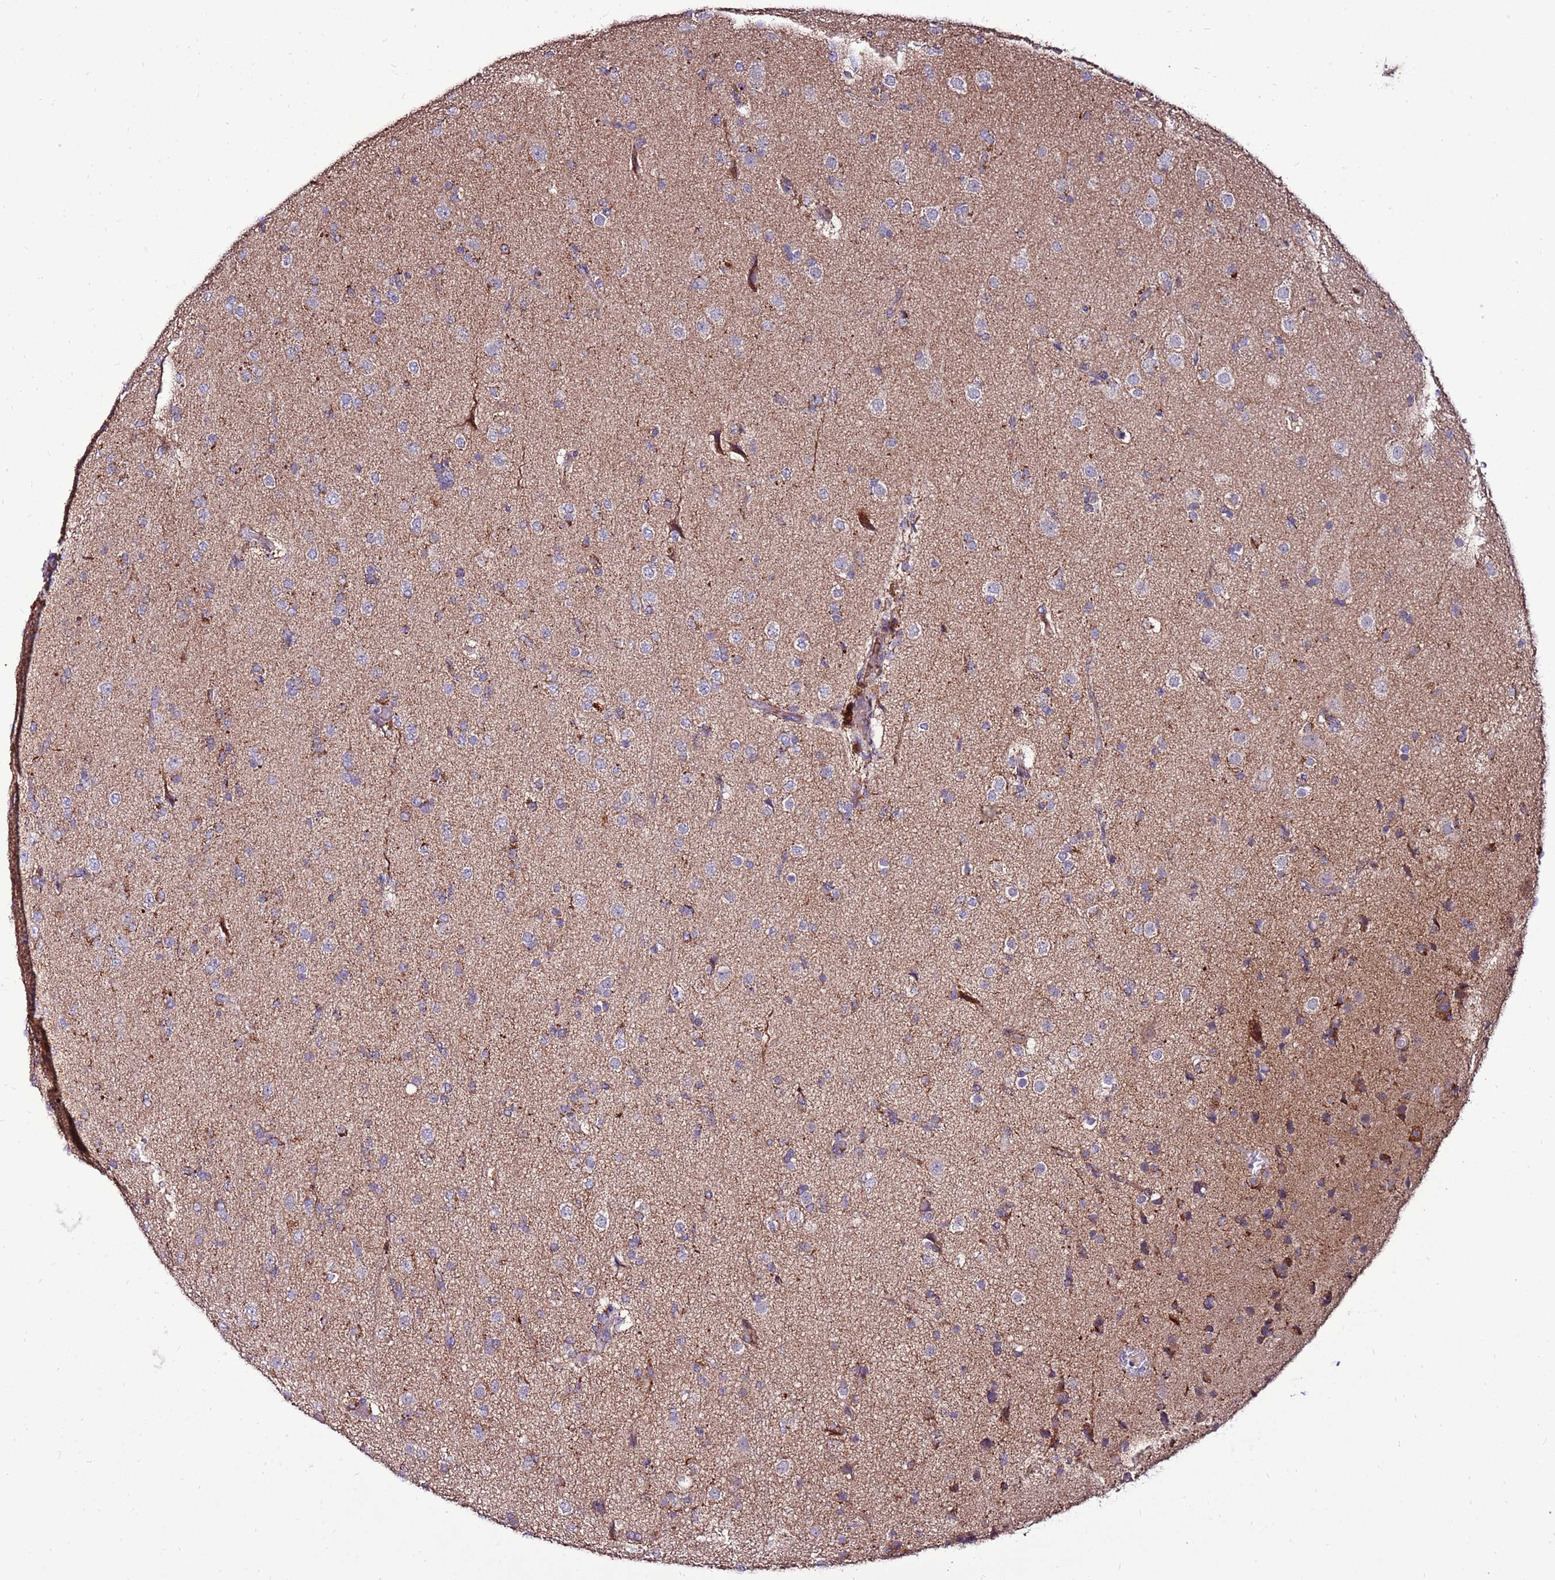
{"staining": {"intensity": "moderate", "quantity": "<25%", "location": "cytoplasmic/membranous"}, "tissue": "glioma", "cell_type": "Tumor cells", "image_type": "cancer", "snomed": [{"axis": "morphology", "description": "Glioma, malignant, Low grade"}, {"axis": "topography", "description": "Brain"}], "caption": "This image demonstrates immunohistochemistry (IHC) staining of glioma, with low moderate cytoplasmic/membranous staining in about <25% of tumor cells.", "gene": "SPSB3", "patient": {"sex": "male", "age": 65}}